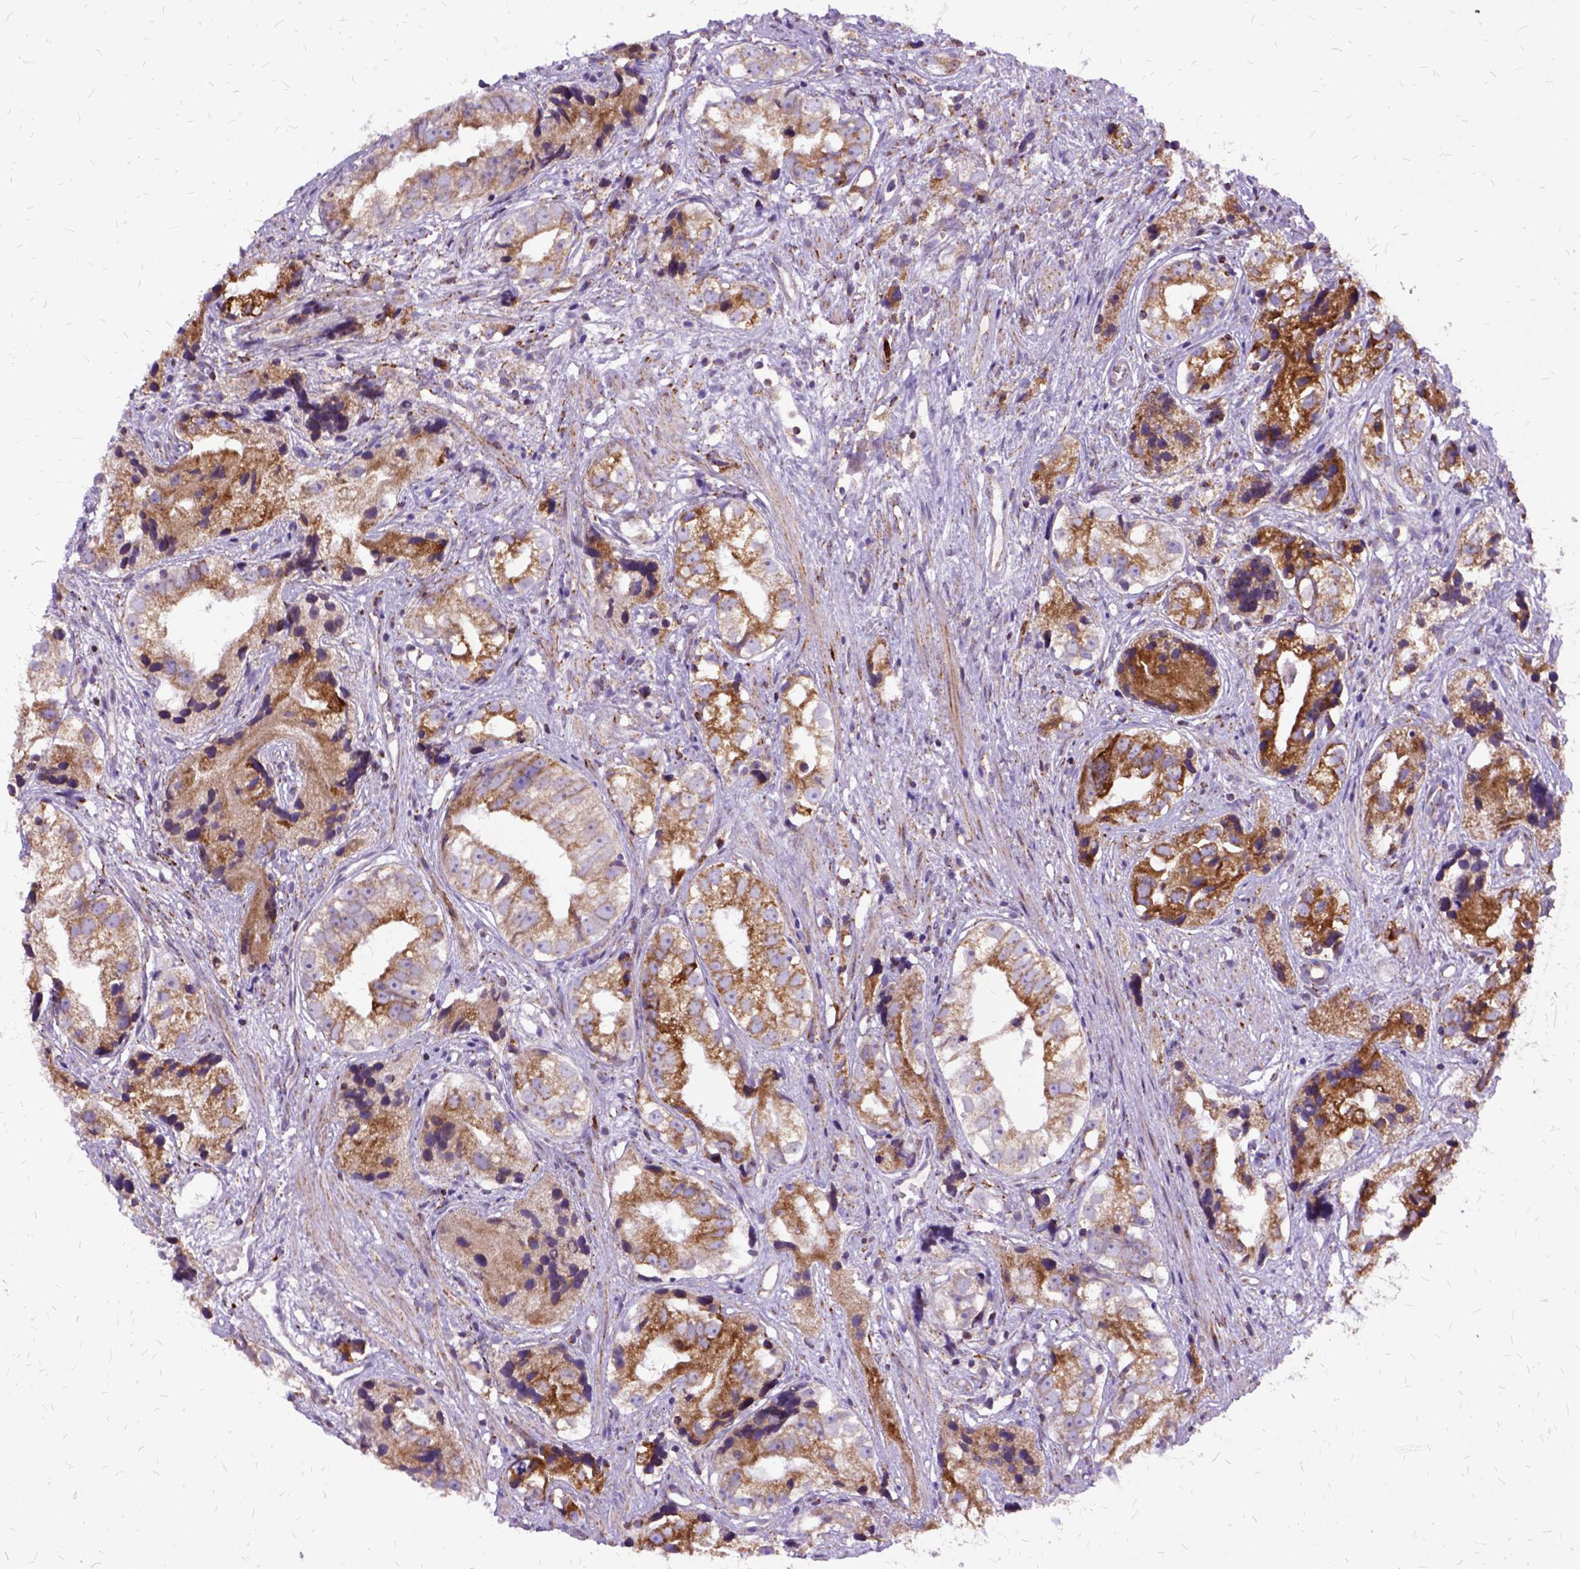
{"staining": {"intensity": "moderate", "quantity": ">75%", "location": "cytoplasmic/membranous"}, "tissue": "prostate cancer", "cell_type": "Tumor cells", "image_type": "cancer", "snomed": [{"axis": "morphology", "description": "Adenocarcinoma, High grade"}, {"axis": "topography", "description": "Prostate"}], "caption": "Moderate cytoplasmic/membranous protein staining is present in approximately >75% of tumor cells in prostate adenocarcinoma (high-grade).", "gene": "OXCT1", "patient": {"sex": "male", "age": 68}}